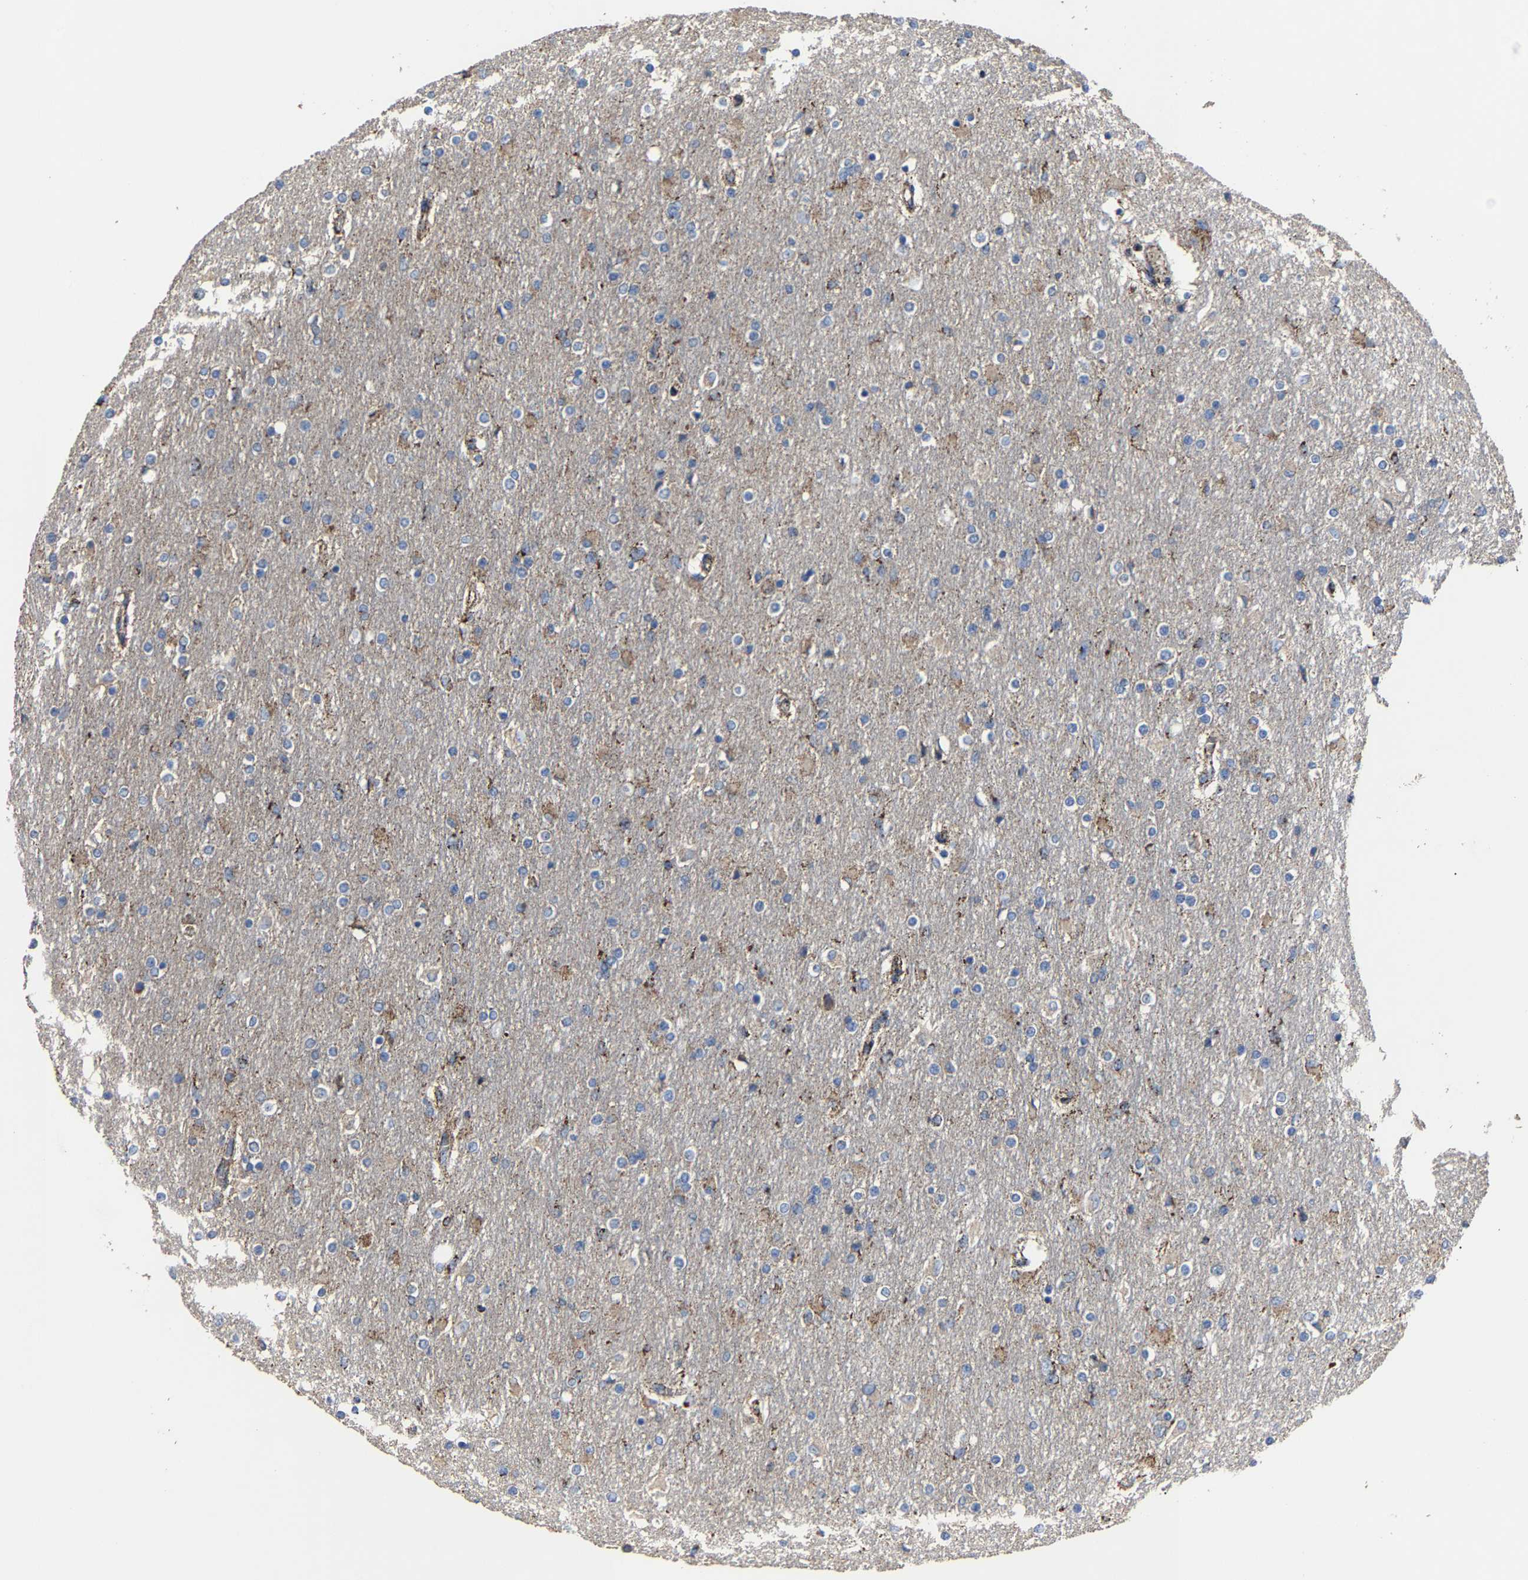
{"staining": {"intensity": "moderate", "quantity": "<25%", "location": "cytoplasmic/membranous"}, "tissue": "glioma", "cell_type": "Tumor cells", "image_type": "cancer", "snomed": [{"axis": "morphology", "description": "Glioma, malignant, High grade"}, {"axis": "topography", "description": "Cerebral cortex"}], "caption": "Moderate cytoplasmic/membranous expression is identified in approximately <25% of tumor cells in malignant high-grade glioma.", "gene": "NDUFV3", "patient": {"sex": "female", "age": 36}}